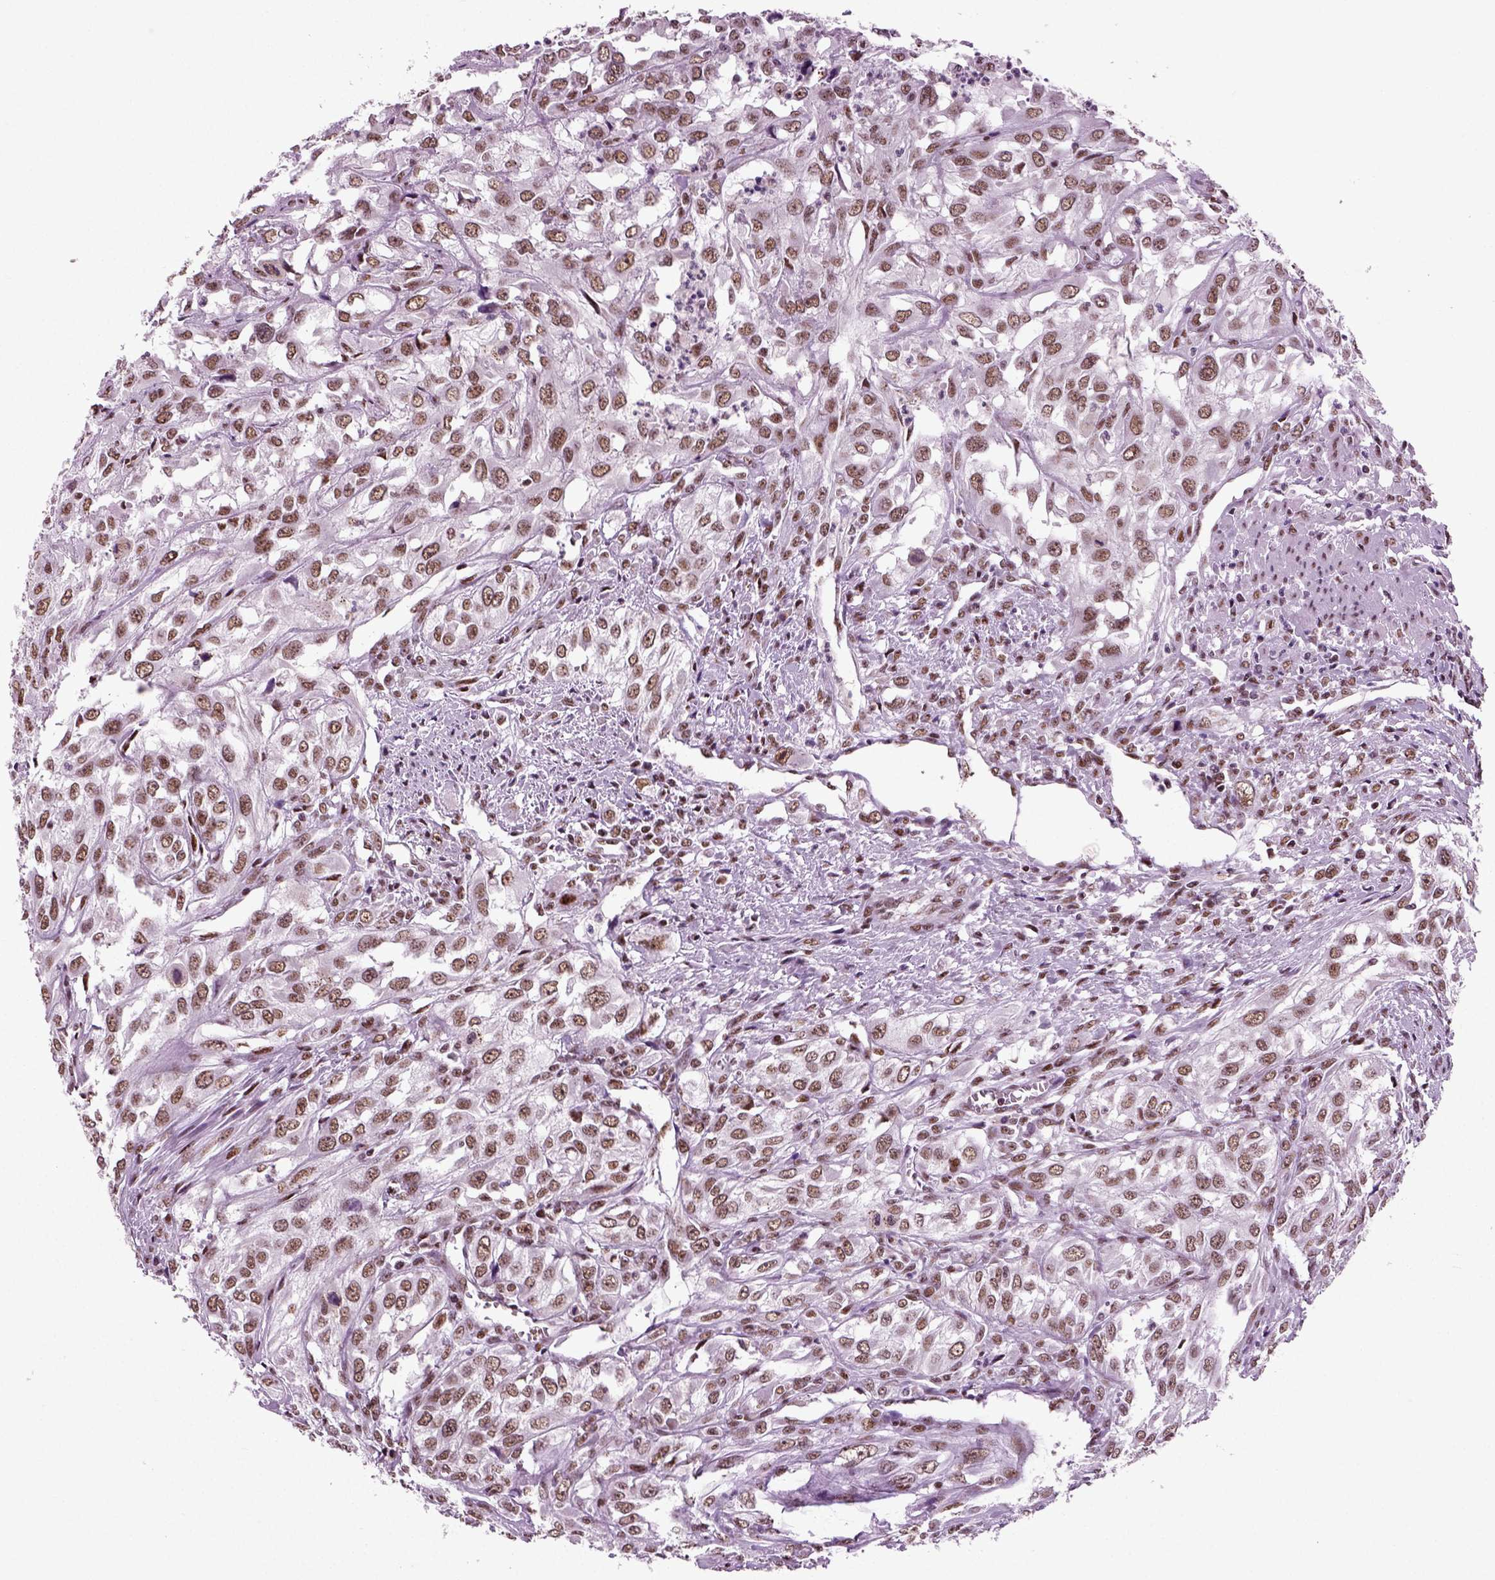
{"staining": {"intensity": "moderate", "quantity": ">75%", "location": "nuclear"}, "tissue": "urothelial cancer", "cell_type": "Tumor cells", "image_type": "cancer", "snomed": [{"axis": "morphology", "description": "Urothelial carcinoma, High grade"}, {"axis": "topography", "description": "Urinary bladder"}], "caption": "Immunohistochemical staining of high-grade urothelial carcinoma reveals medium levels of moderate nuclear protein staining in approximately >75% of tumor cells.", "gene": "RCOR3", "patient": {"sex": "male", "age": 67}}